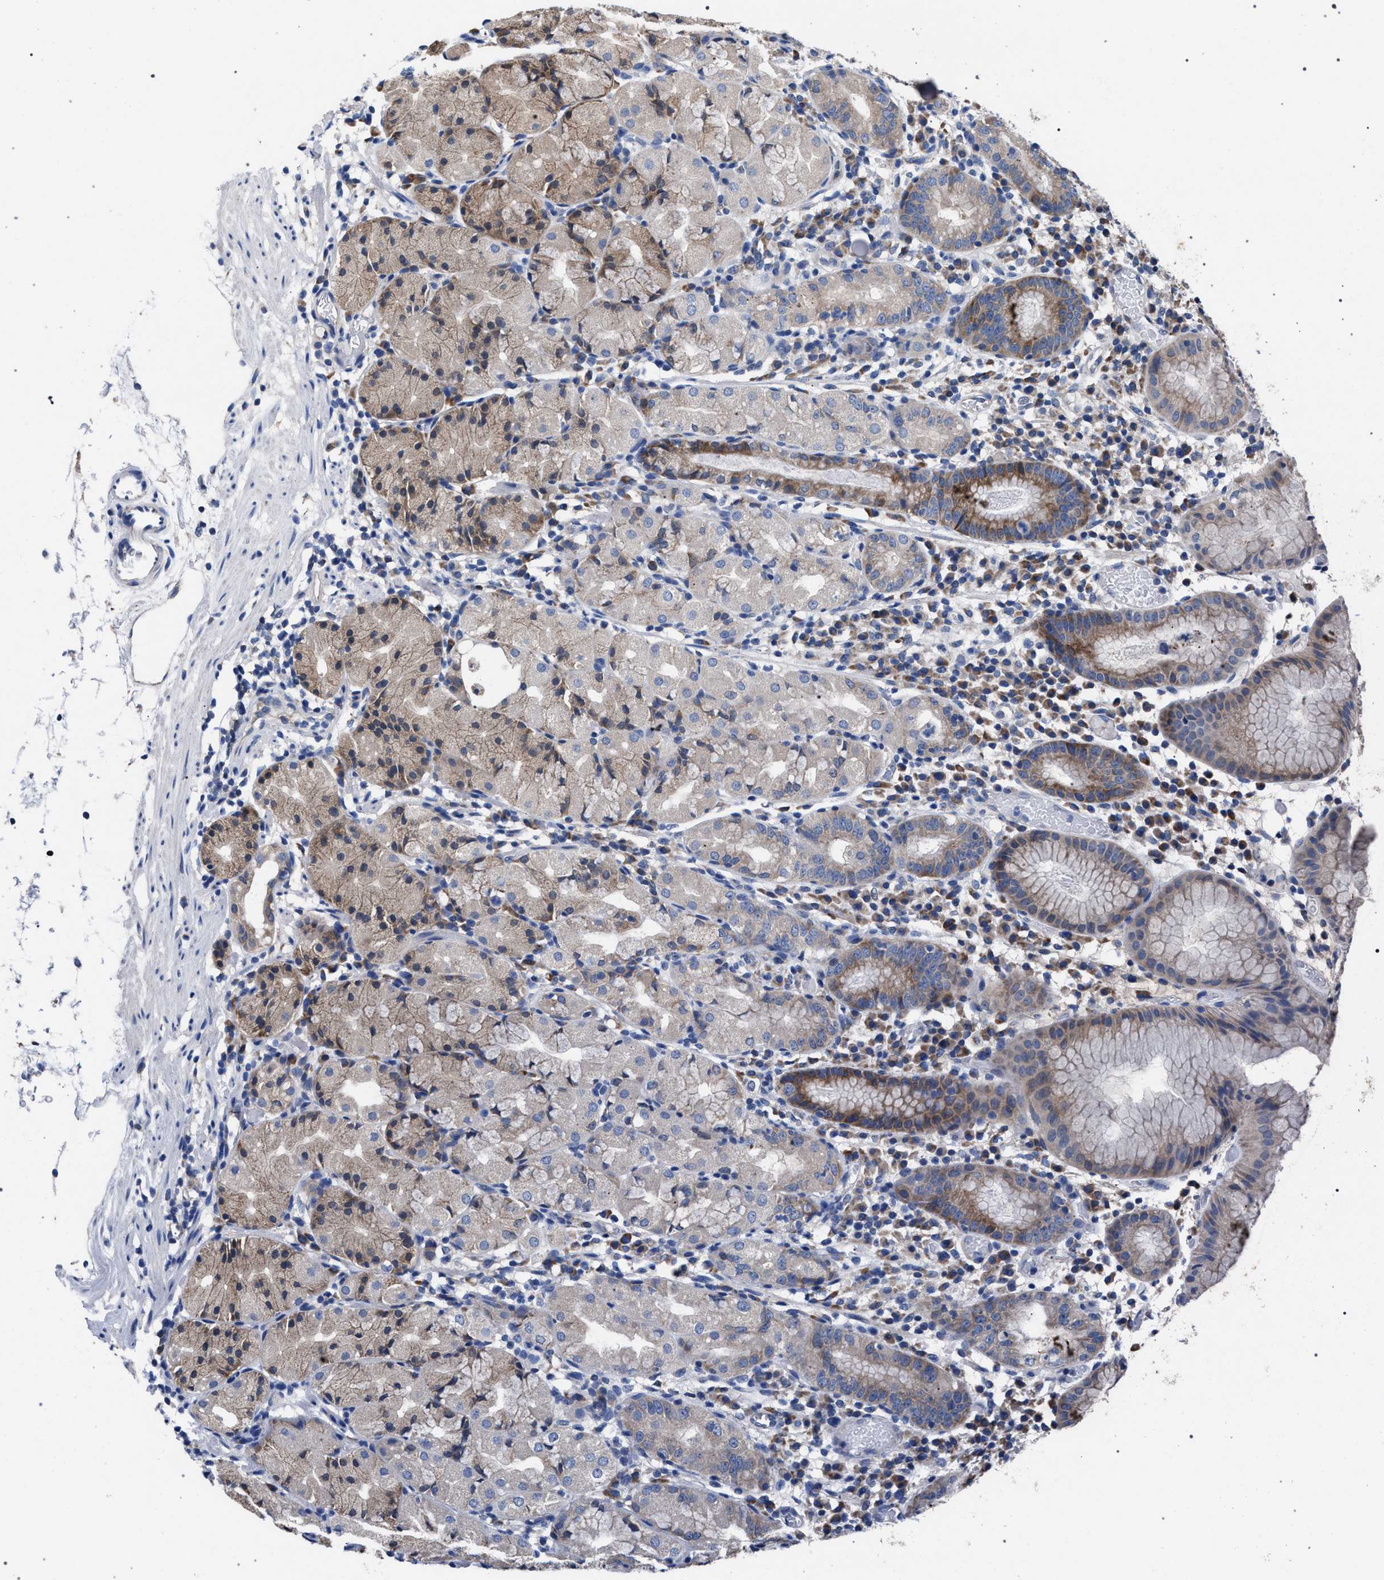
{"staining": {"intensity": "moderate", "quantity": "<25%", "location": "cytoplasmic/membranous"}, "tissue": "stomach", "cell_type": "Glandular cells", "image_type": "normal", "snomed": [{"axis": "morphology", "description": "Normal tissue, NOS"}, {"axis": "topography", "description": "Stomach"}, {"axis": "topography", "description": "Stomach, lower"}], "caption": "A low amount of moderate cytoplasmic/membranous expression is appreciated in approximately <25% of glandular cells in unremarkable stomach.", "gene": "CRYZ", "patient": {"sex": "female", "age": 75}}